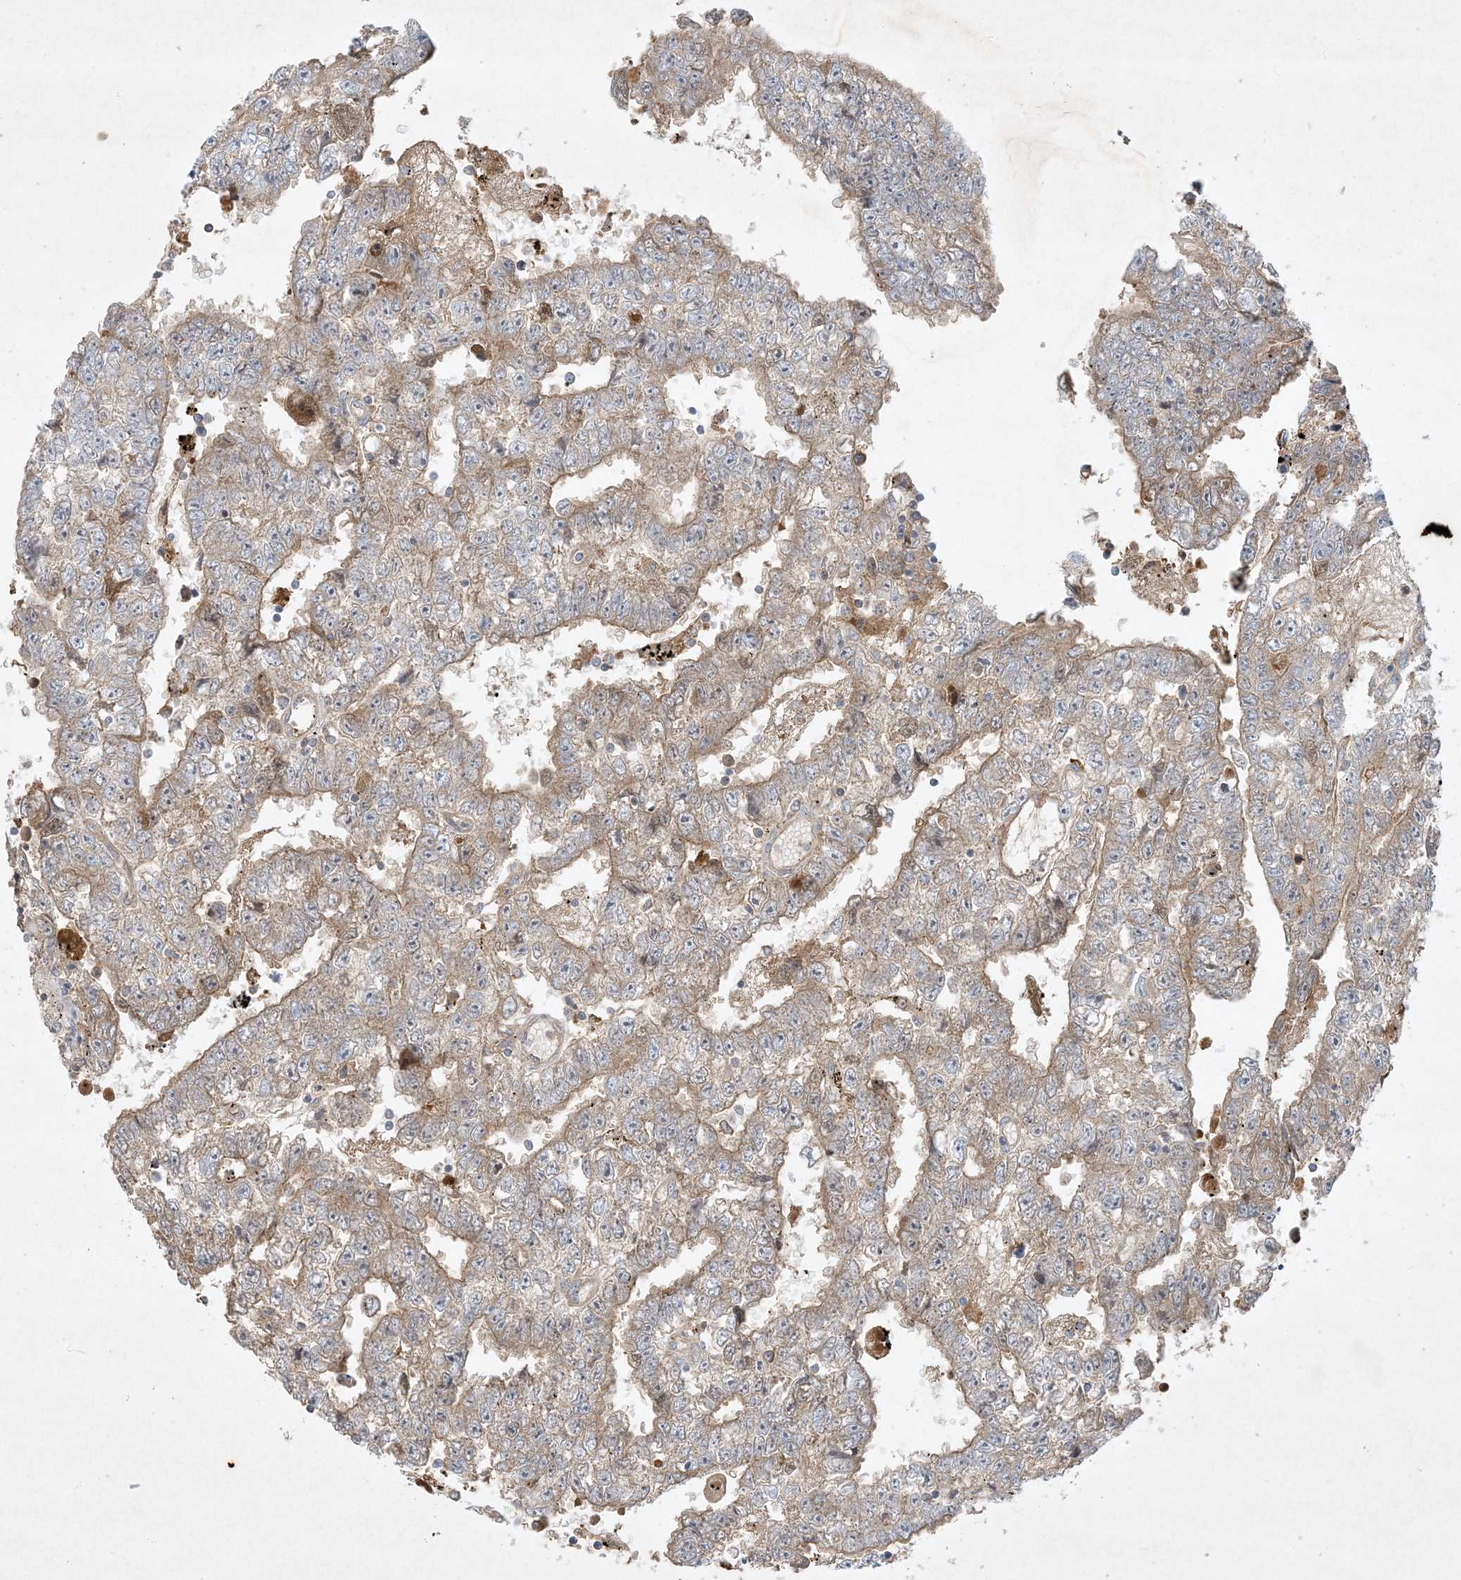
{"staining": {"intensity": "weak", "quantity": "25%-75%", "location": "cytoplasmic/membranous"}, "tissue": "testis cancer", "cell_type": "Tumor cells", "image_type": "cancer", "snomed": [{"axis": "morphology", "description": "Carcinoma, Embryonal, NOS"}, {"axis": "topography", "description": "Testis"}], "caption": "Tumor cells demonstrate low levels of weak cytoplasmic/membranous expression in approximately 25%-75% of cells in testis embryonal carcinoma. (brown staining indicates protein expression, while blue staining denotes nuclei).", "gene": "FETUB", "patient": {"sex": "male", "age": 25}}